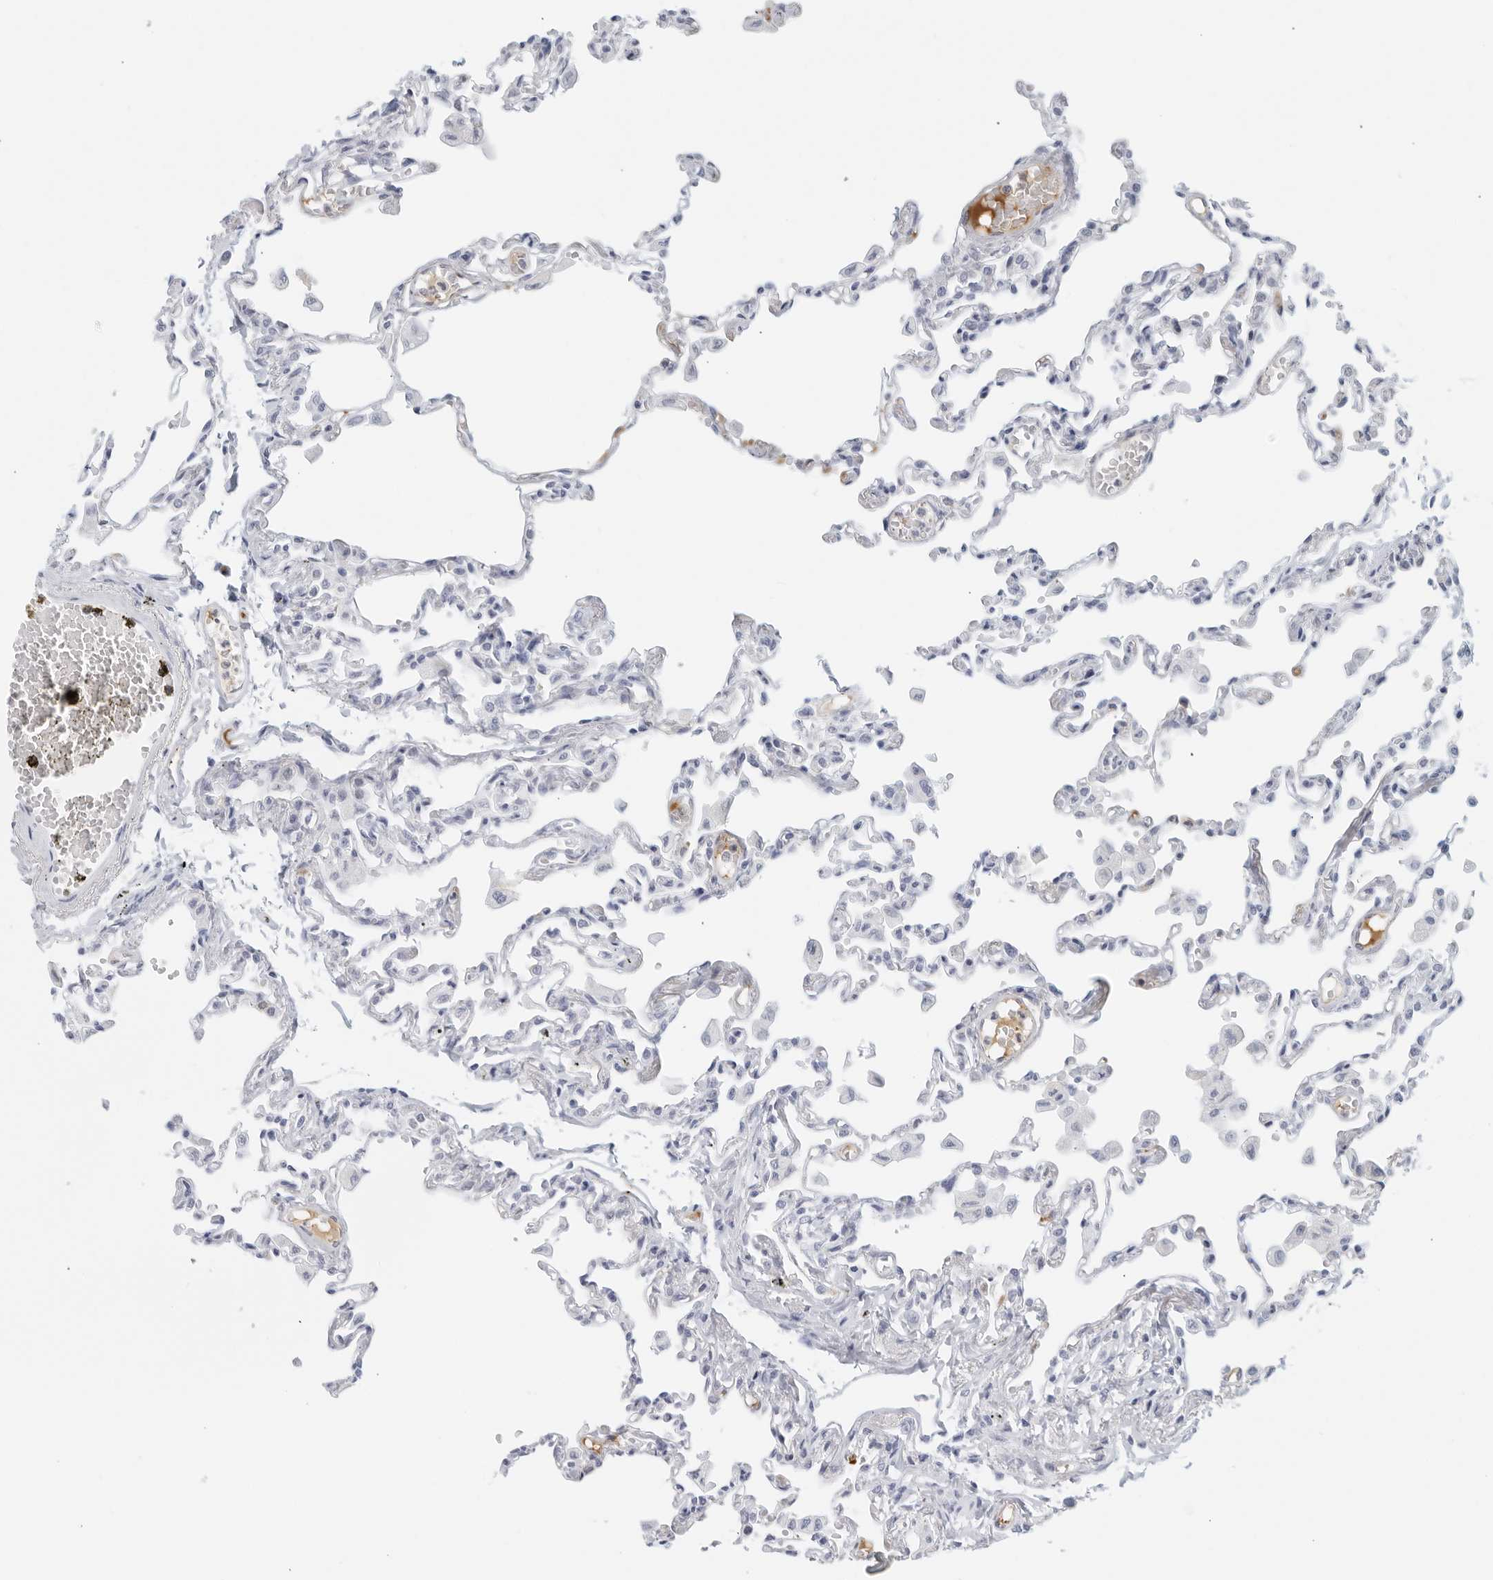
{"staining": {"intensity": "negative", "quantity": "none", "location": "none"}, "tissue": "lung", "cell_type": "Alveolar cells", "image_type": "normal", "snomed": [{"axis": "morphology", "description": "Normal tissue, NOS"}, {"axis": "topography", "description": "Bronchus"}, {"axis": "topography", "description": "Lung"}], "caption": "The histopathology image displays no significant staining in alveolar cells of lung. (Immunohistochemistry, brightfield microscopy, high magnification).", "gene": "FGG", "patient": {"sex": "female", "age": 49}}